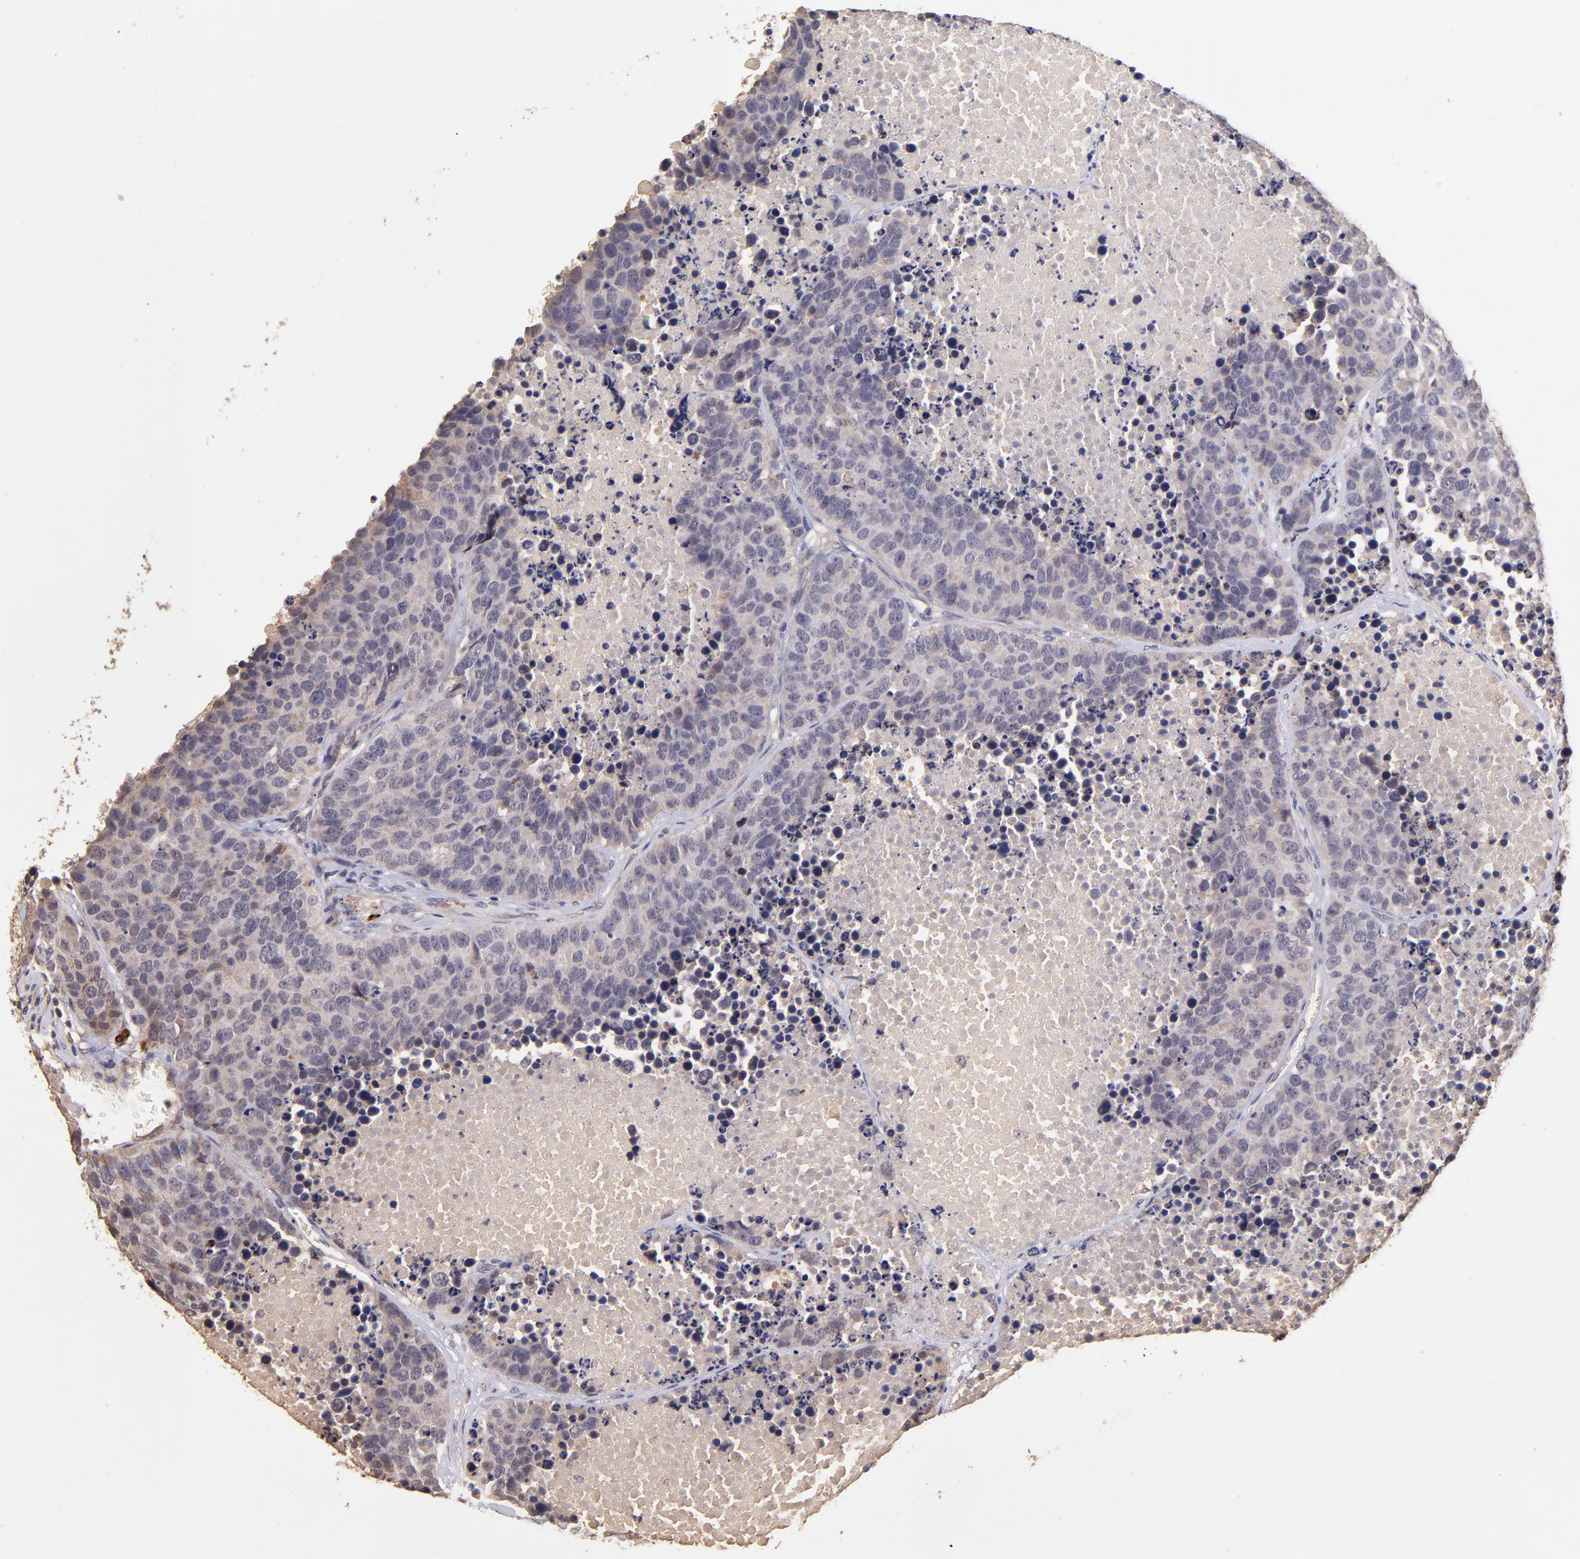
{"staining": {"intensity": "negative", "quantity": "none", "location": "none"}, "tissue": "carcinoid", "cell_type": "Tumor cells", "image_type": "cancer", "snomed": [{"axis": "morphology", "description": "Carcinoid, malignant, NOS"}, {"axis": "topography", "description": "Lung"}], "caption": "Immunohistochemistry (IHC) image of neoplastic tissue: carcinoid (malignant) stained with DAB displays no significant protein expression in tumor cells.", "gene": "RNASEL", "patient": {"sex": "male", "age": 60}}